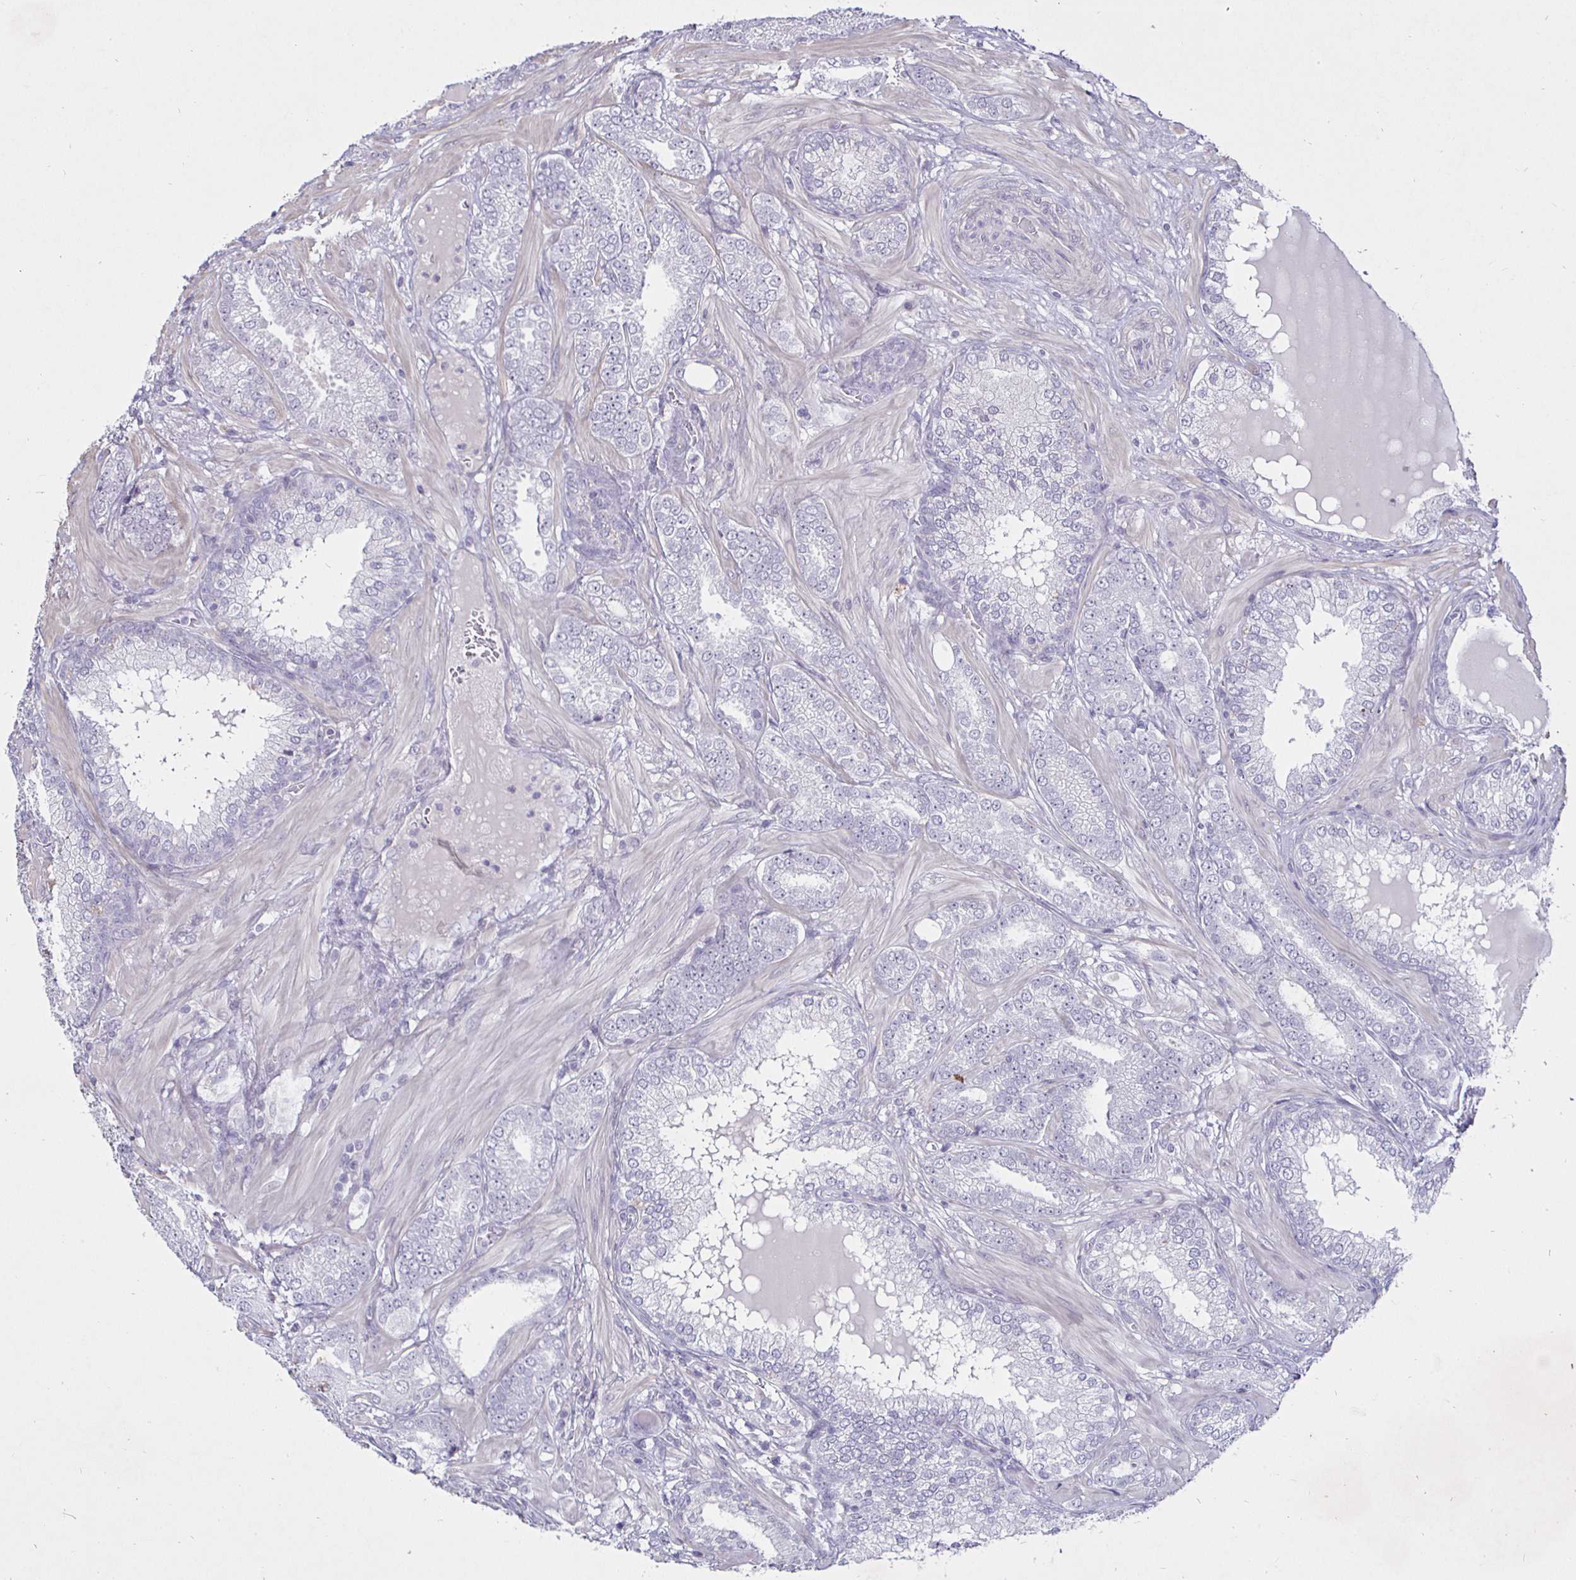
{"staining": {"intensity": "negative", "quantity": "none", "location": "none"}, "tissue": "prostate cancer", "cell_type": "Tumor cells", "image_type": "cancer", "snomed": [{"axis": "morphology", "description": "Adenocarcinoma, High grade"}, {"axis": "topography", "description": "Prostate"}], "caption": "Prostate high-grade adenocarcinoma stained for a protein using immunohistochemistry (IHC) exhibits no positivity tumor cells.", "gene": "MLH1", "patient": {"sex": "male", "age": 60}}